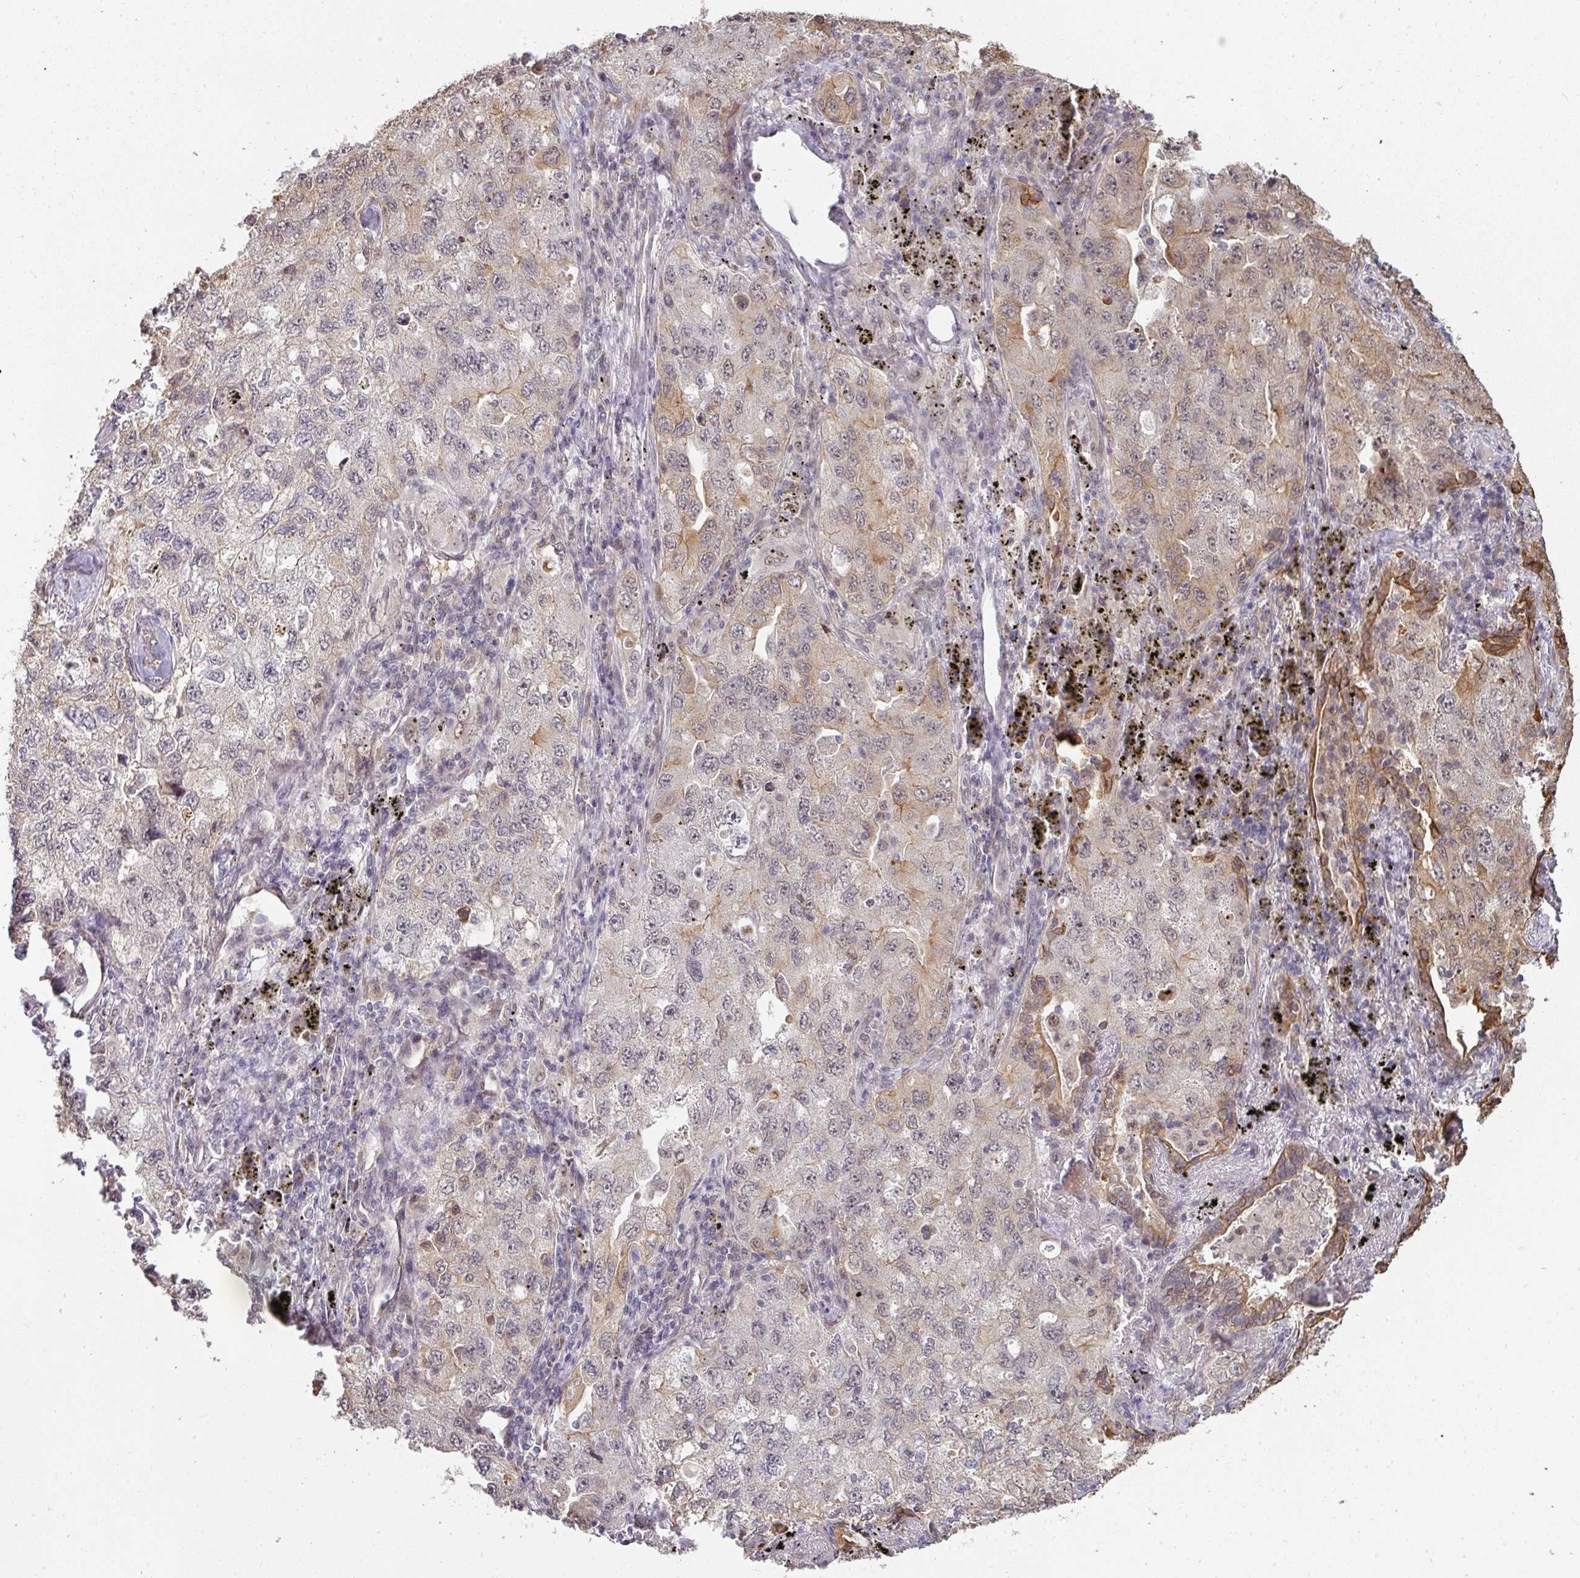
{"staining": {"intensity": "moderate", "quantity": "<25%", "location": "cytoplasmic/membranous,nuclear"}, "tissue": "lung cancer", "cell_type": "Tumor cells", "image_type": "cancer", "snomed": [{"axis": "morphology", "description": "Adenocarcinoma, NOS"}, {"axis": "topography", "description": "Lung"}], "caption": "This photomicrograph reveals lung cancer (adenocarcinoma) stained with IHC to label a protein in brown. The cytoplasmic/membranous and nuclear of tumor cells show moderate positivity for the protein. Nuclei are counter-stained blue.", "gene": "GTF2H3", "patient": {"sex": "female", "age": 57}}